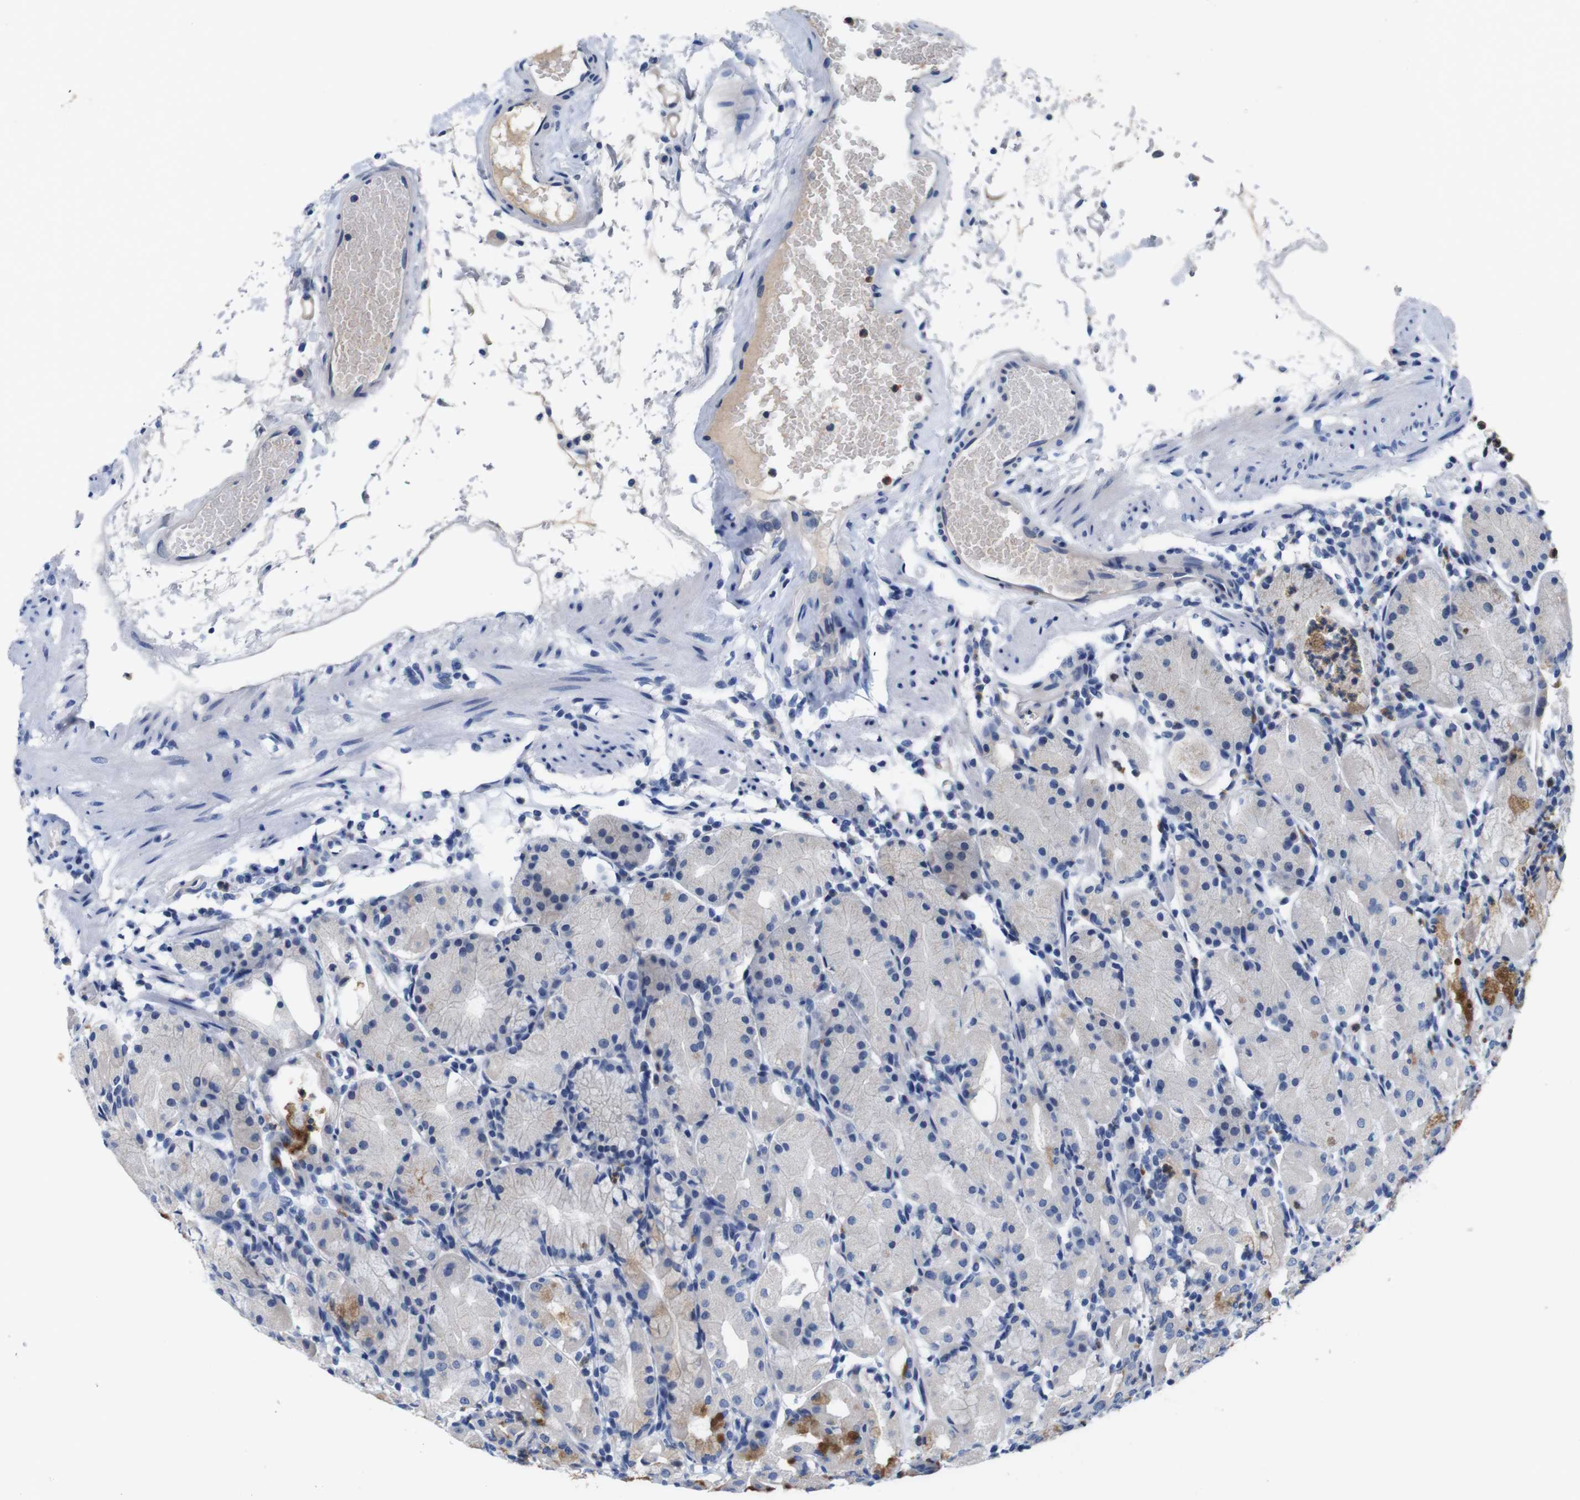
{"staining": {"intensity": "strong", "quantity": "25%-75%", "location": "cytoplasmic/membranous"}, "tissue": "stomach", "cell_type": "Glandular cells", "image_type": "normal", "snomed": [{"axis": "morphology", "description": "Normal tissue, NOS"}, {"axis": "topography", "description": "Stomach"}, {"axis": "topography", "description": "Stomach, lower"}], "caption": "About 25%-75% of glandular cells in unremarkable human stomach show strong cytoplasmic/membranous protein positivity as visualized by brown immunohistochemical staining.", "gene": "C1RL", "patient": {"sex": "female", "age": 75}}